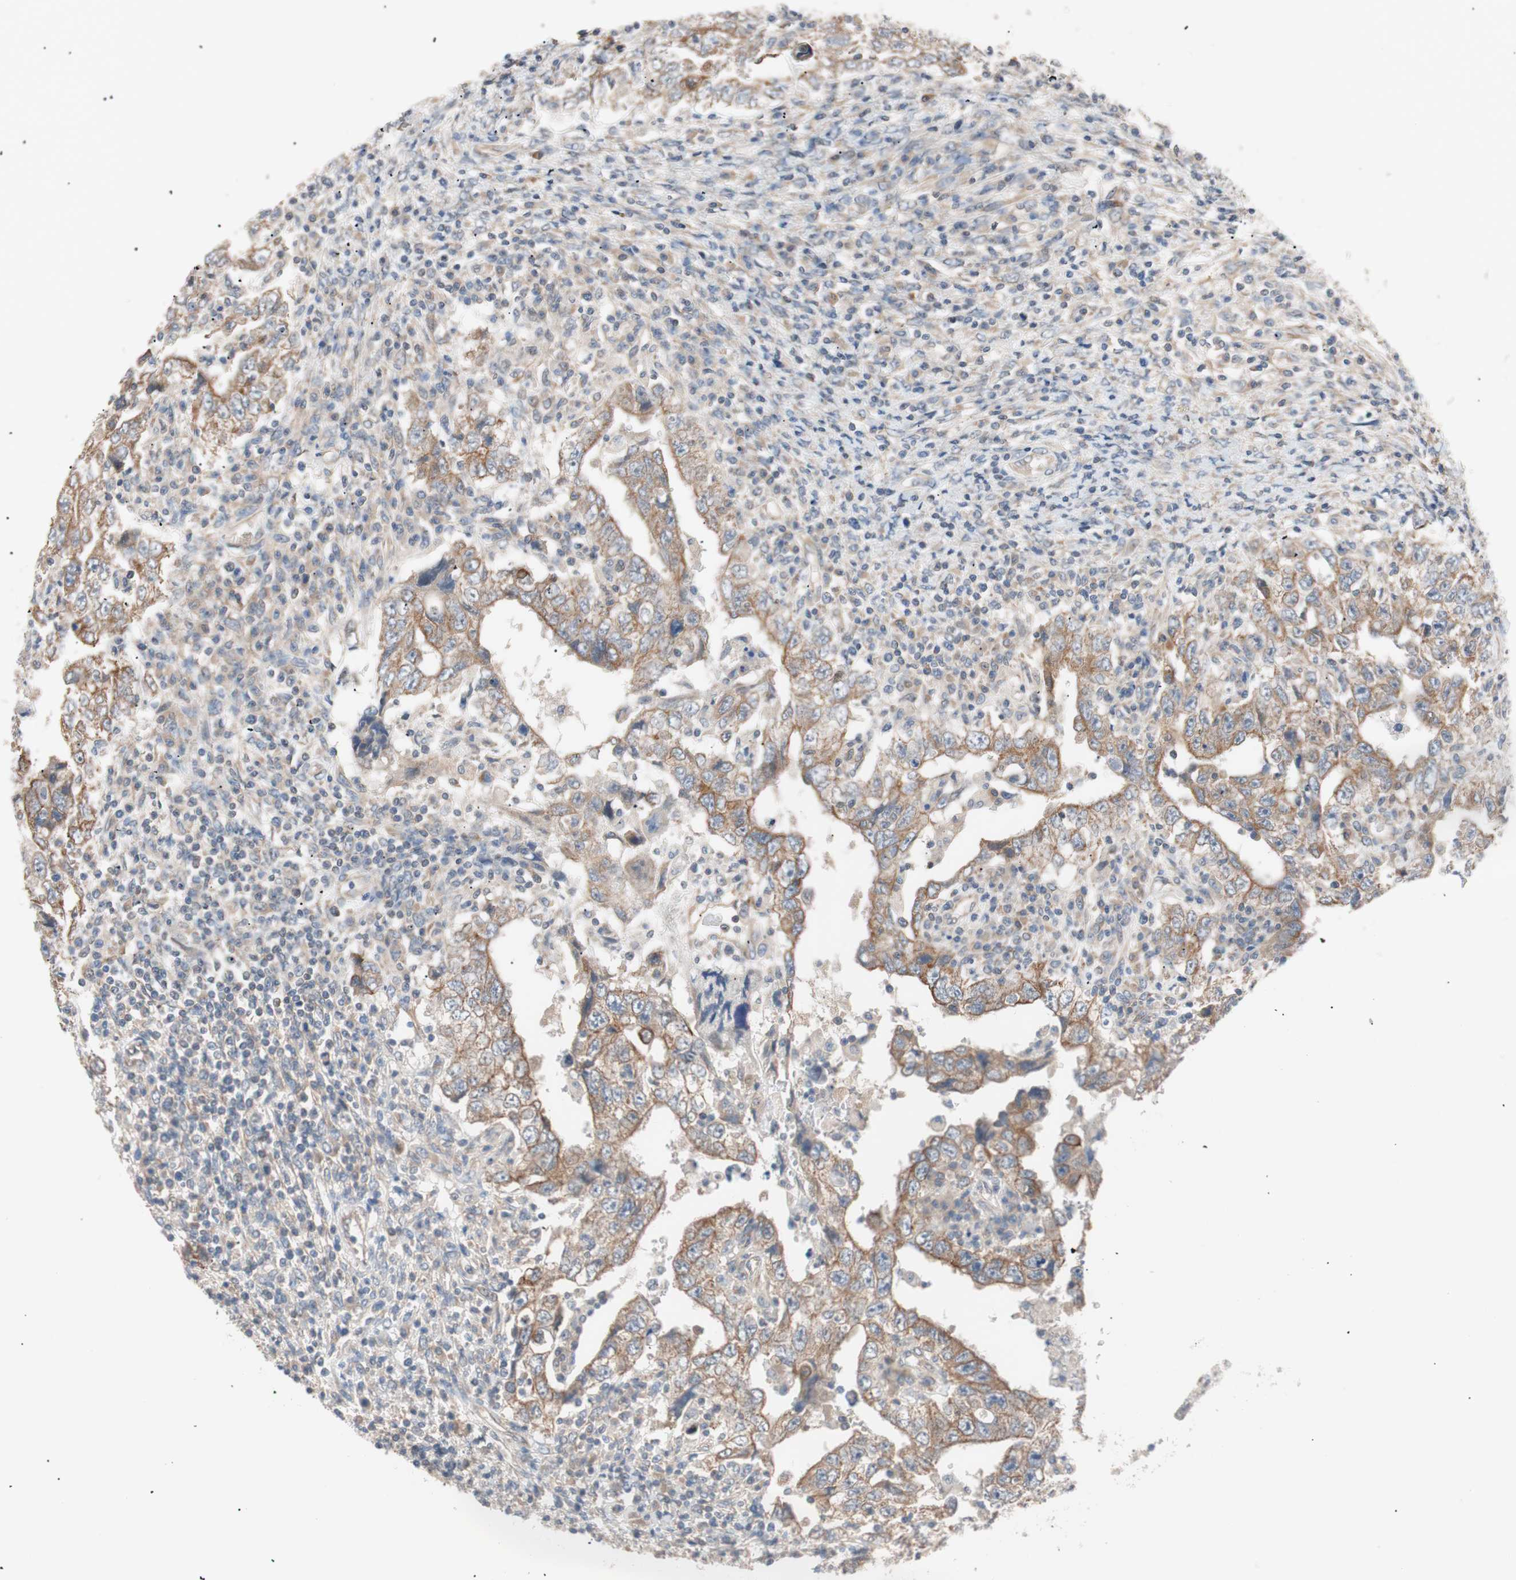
{"staining": {"intensity": "moderate", "quantity": "25%-75%", "location": "cytoplasmic/membranous"}, "tissue": "testis cancer", "cell_type": "Tumor cells", "image_type": "cancer", "snomed": [{"axis": "morphology", "description": "Carcinoma, Embryonal, NOS"}, {"axis": "topography", "description": "Testis"}], "caption": "IHC histopathology image of human embryonal carcinoma (testis) stained for a protein (brown), which exhibits medium levels of moderate cytoplasmic/membranous staining in about 25%-75% of tumor cells.", "gene": "SMG1", "patient": {"sex": "male", "age": 26}}